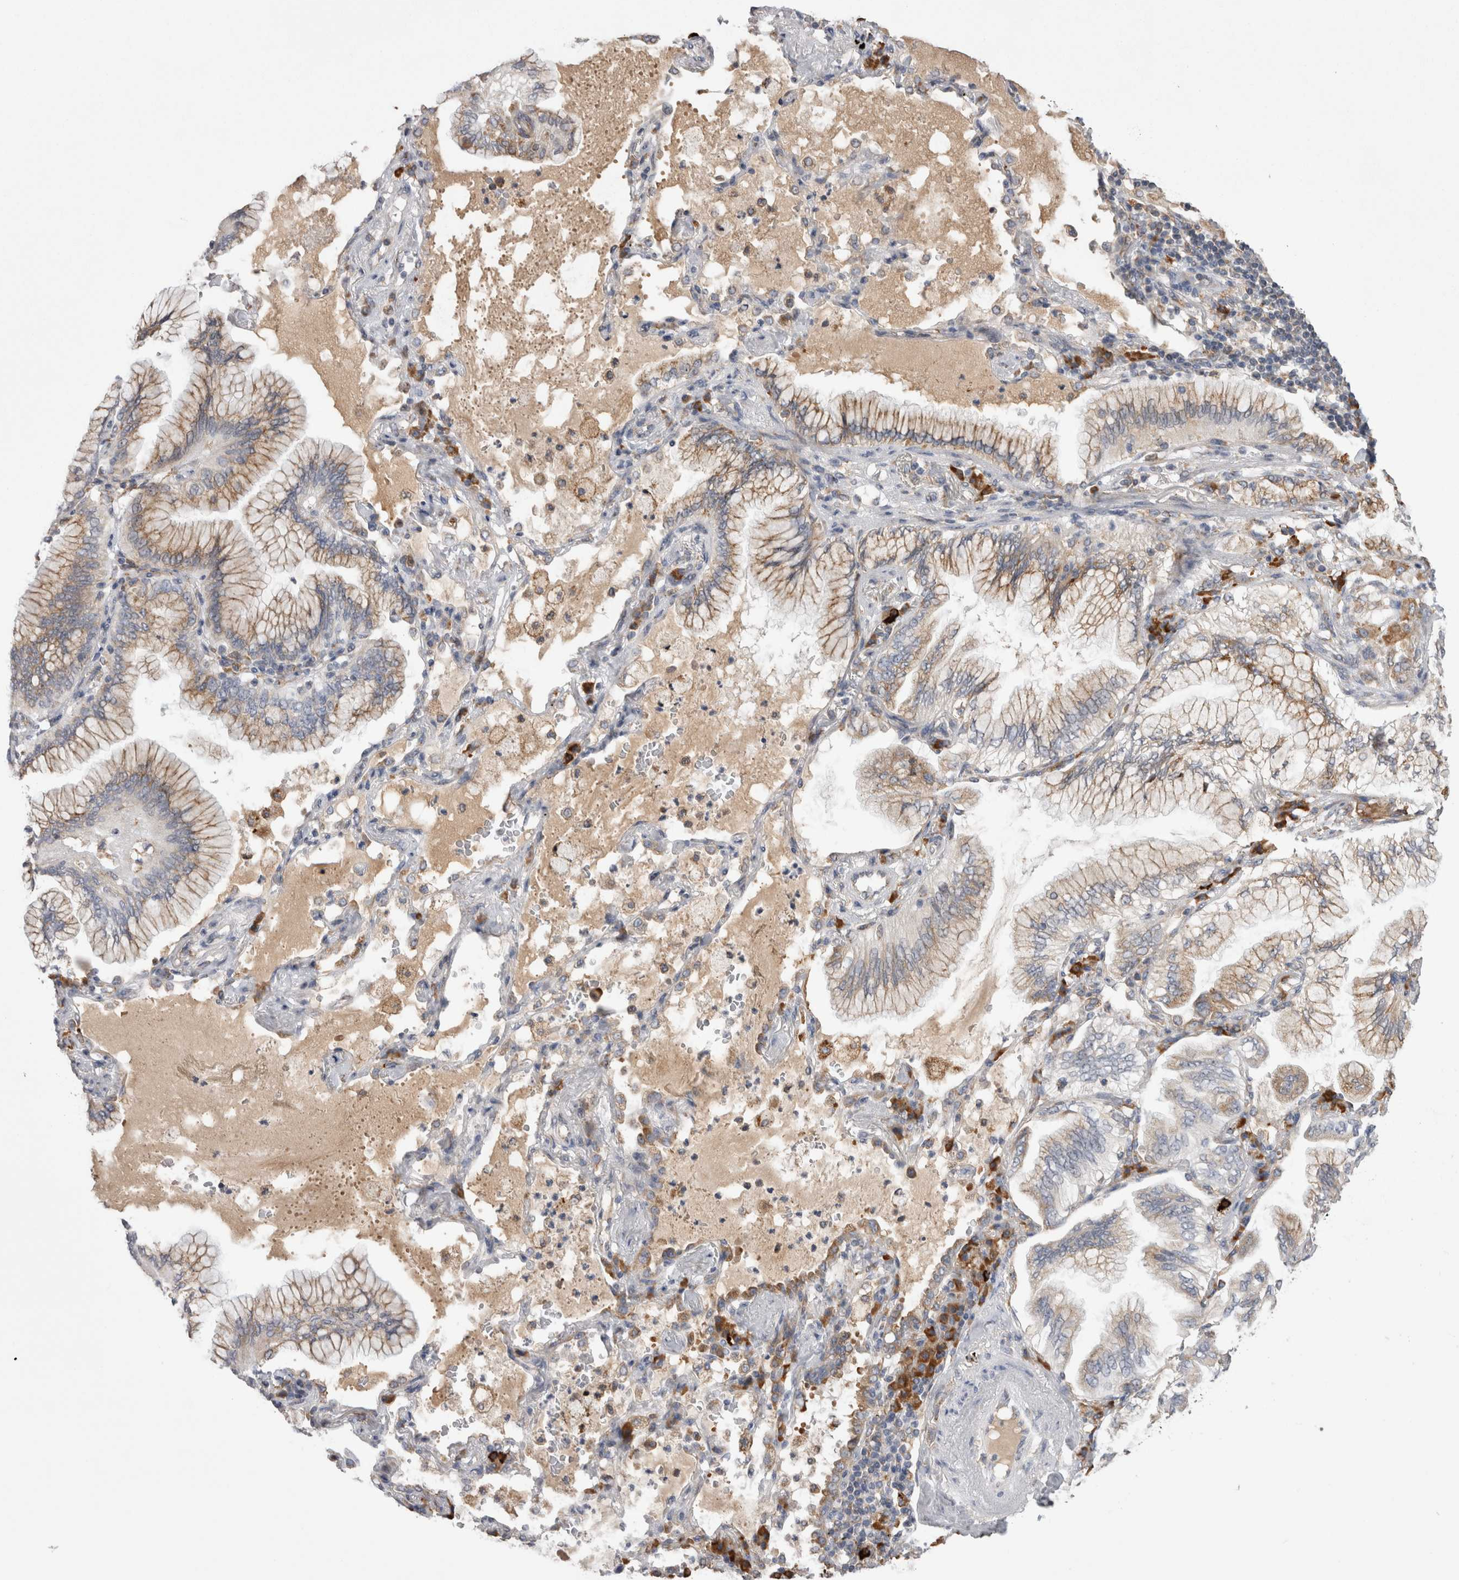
{"staining": {"intensity": "weak", "quantity": ">75%", "location": "cytoplasmic/membranous"}, "tissue": "lung cancer", "cell_type": "Tumor cells", "image_type": "cancer", "snomed": [{"axis": "morphology", "description": "Adenocarcinoma, NOS"}, {"axis": "topography", "description": "Lung"}], "caption": "Immunohistochemistry photomicrograph of neoplastic tissue: lung cancer (adenocarcinoma) stained using immunohistochemistry (IHC) demonstrates low levels of weak protein expression localized specifically in the cytoplasmic/membranous of tumor cells, appearing as a cytoplasmic/membranous brown color.", "gene": "ZNF341", "patient": {"sex": "female", "age": 70}}